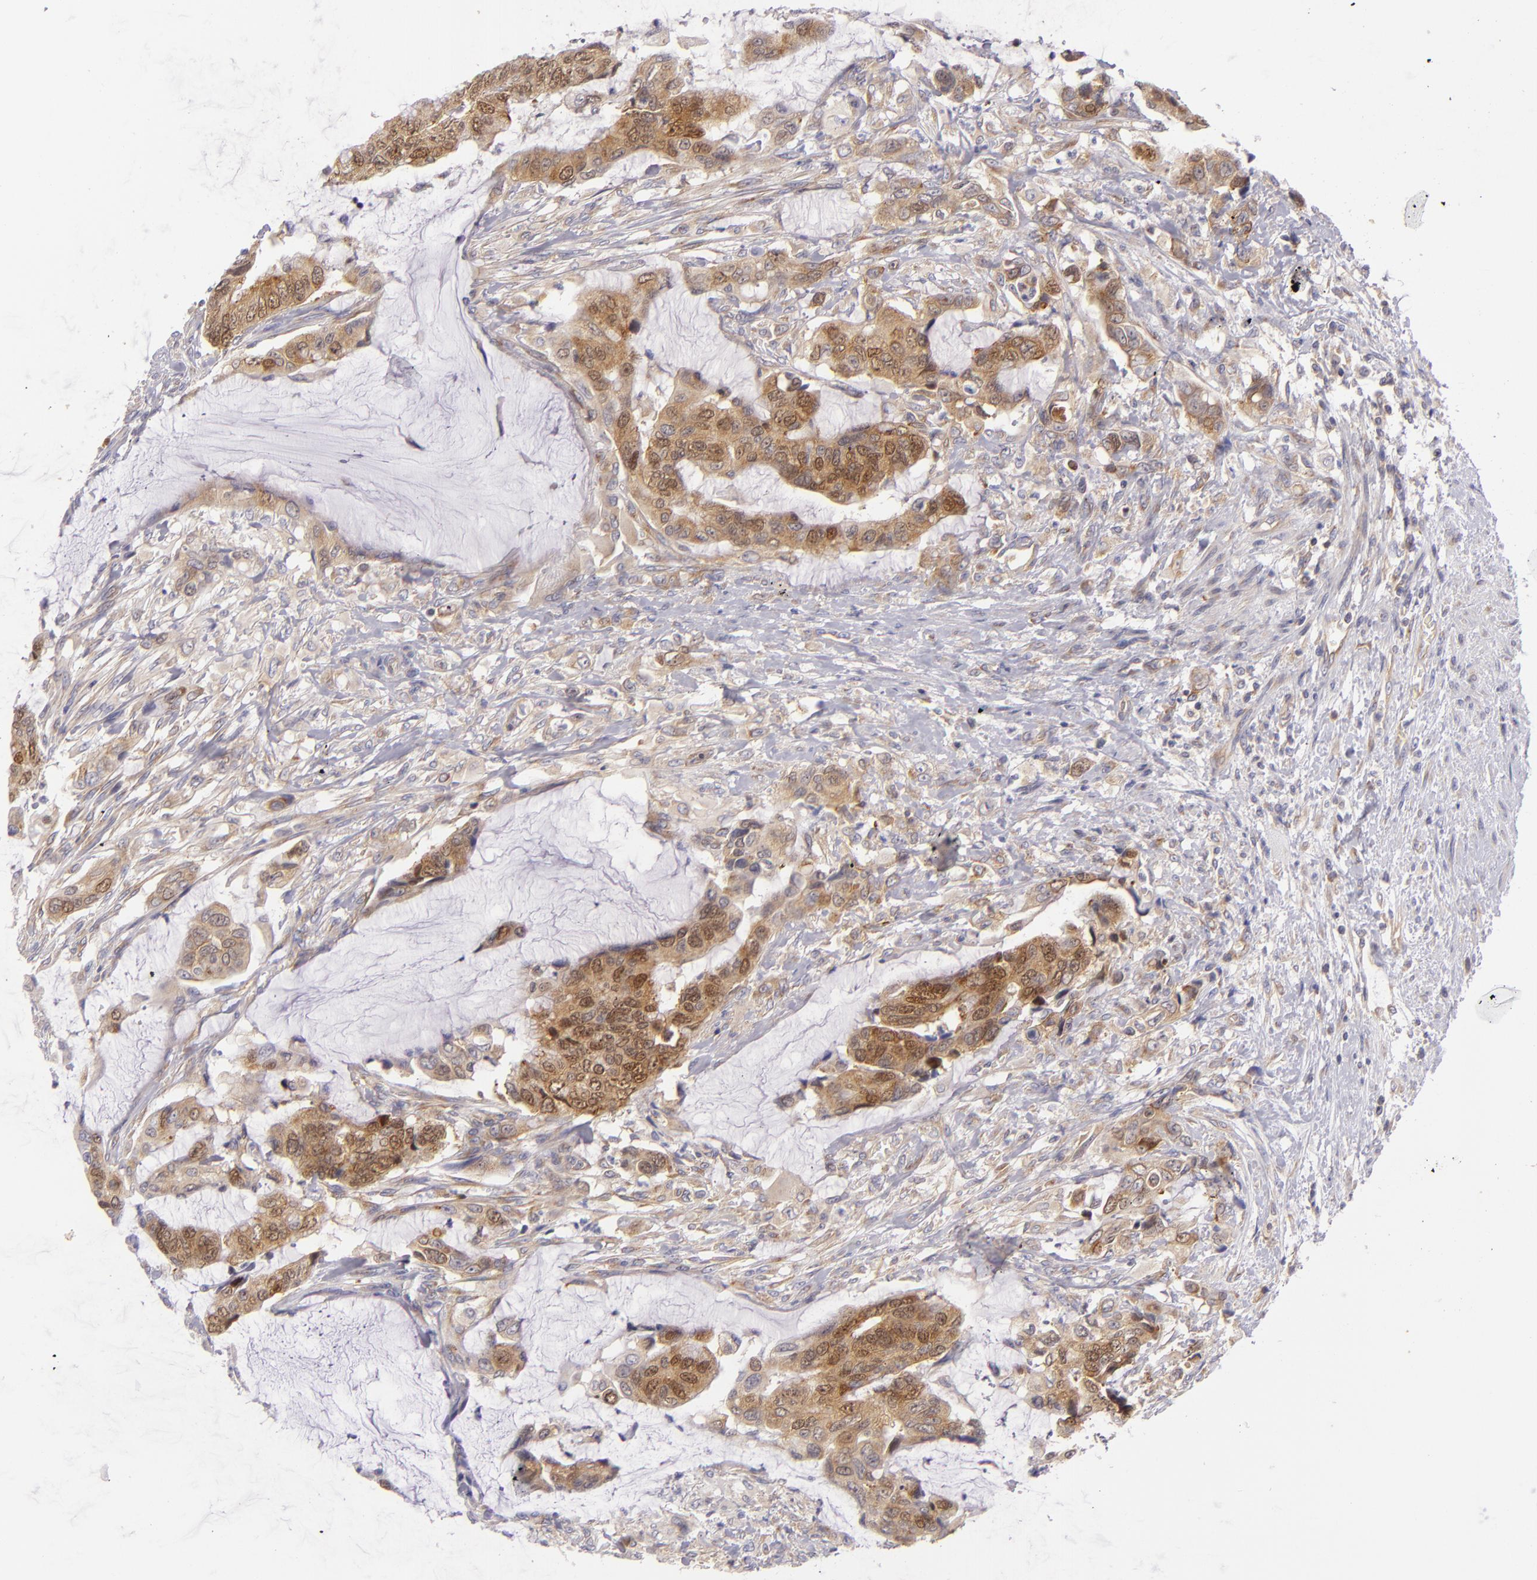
{"staining": {"intensity": "strong", "quantity": ">75%", "location": "cytoplasmic/membranous"}, "tissue": "colorectal cancer", "cell_type": "Tumor cells", "image_type": "cancer", "snomed": [{"axis": "morphology", "description": "Adenocarcinoma, NOS"}, {"axis": "topography", "description": "Rectum"}], "caption": "This is a photomicrograph of immunohistochemistry (IHC) staining of adenocarcinoma (colorectal), which shows strong expression in the cytoplasmic/membranous of tumor cells.", "gene": "UPF3B", "patient": {"sex": "female", "age": 59}}